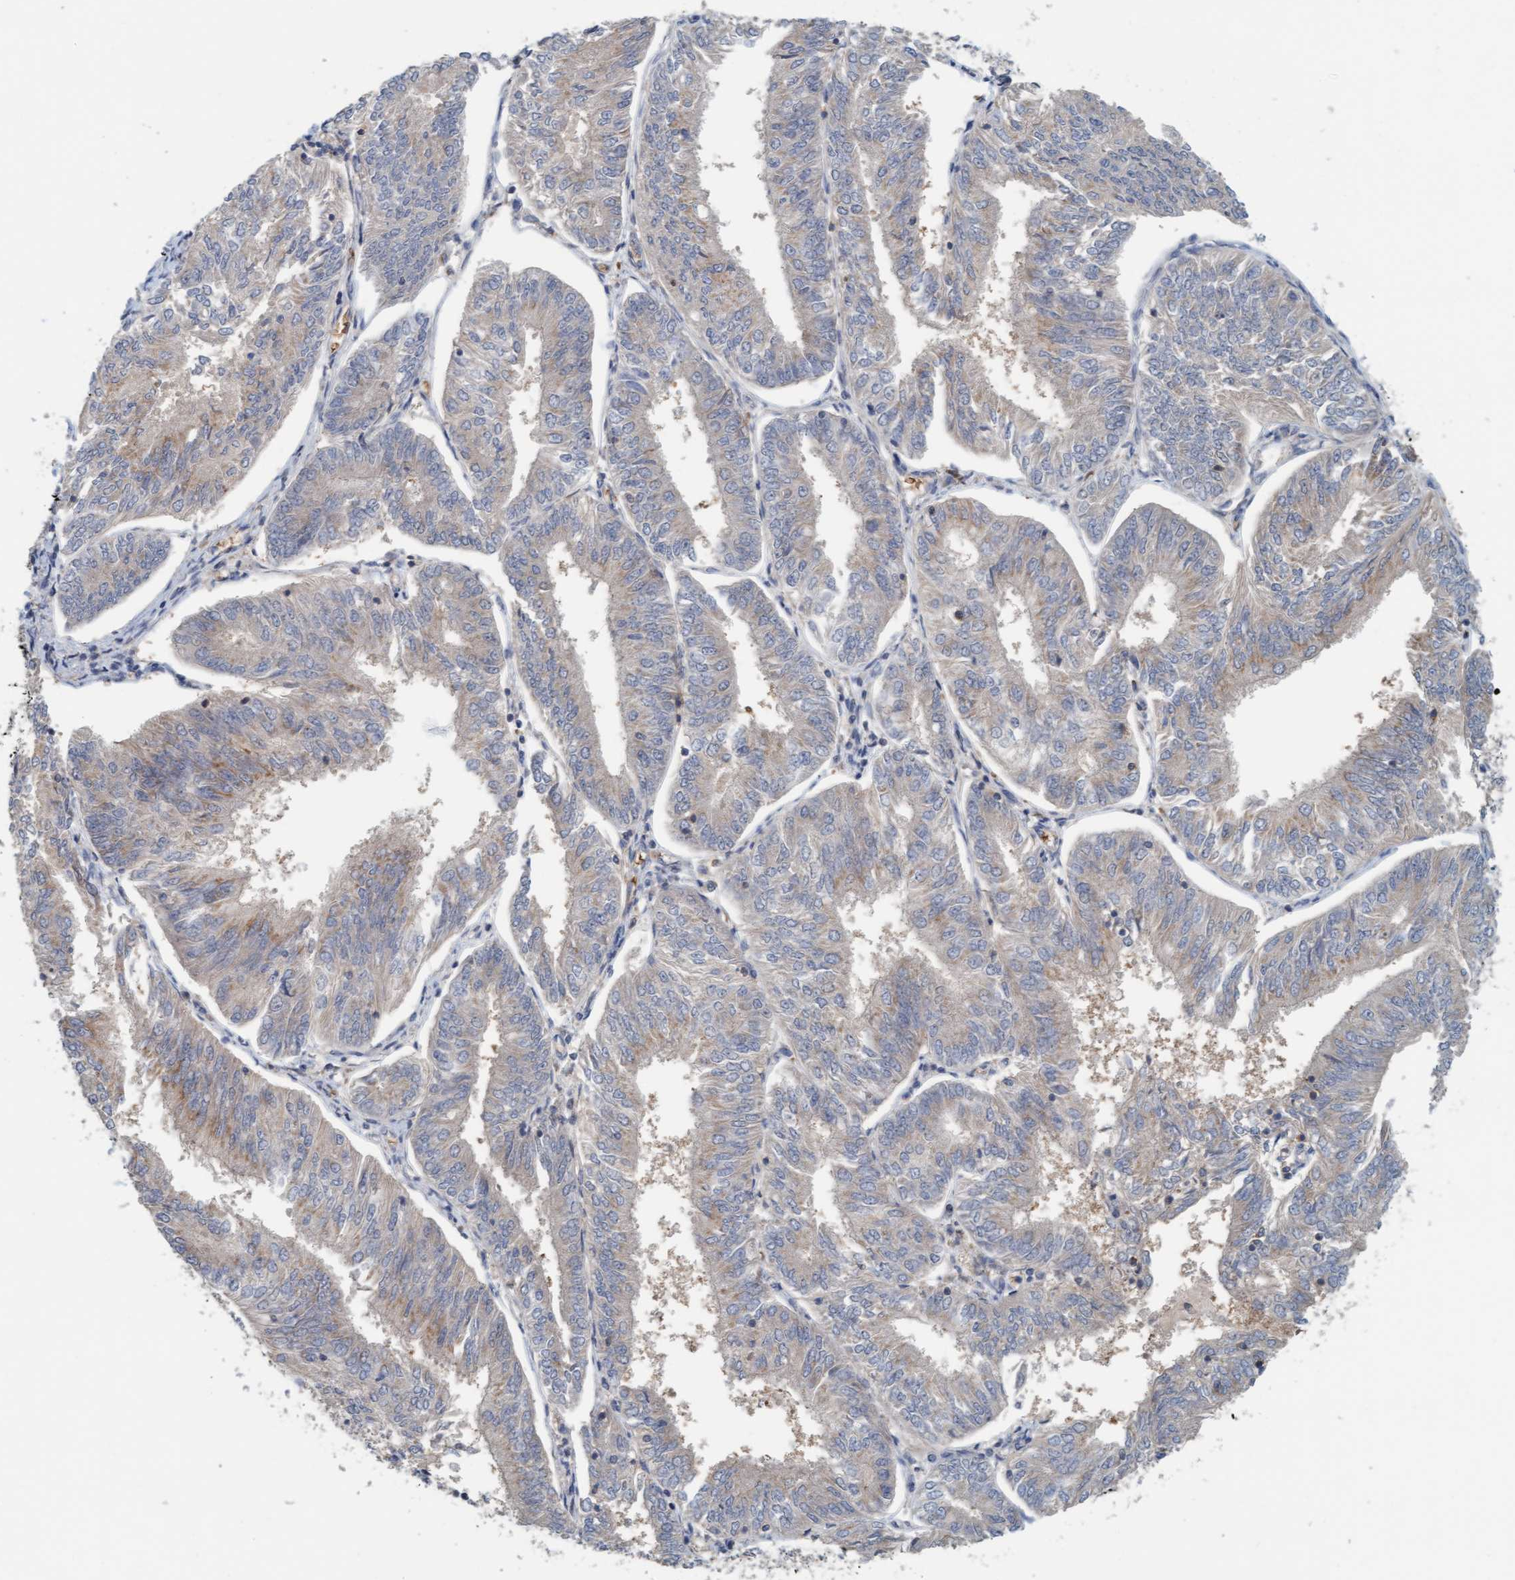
{"staining": {"intensity": "moderate", "quantity": "<25%", "location": "cytoplasmic/membranous"}, "tissue": "endometrial cancer", "cell_type": "Tumor cells", "image_type": "cancer", "snomed": [{"axis": "morphology", "description": "Adenocarcinoma, NOS"}, {"axis": "topography", "description": "Endometrium"}], "caption": "Endometrial cancer (adenocarcinoma) stained for a protein (brown) displays moderate cytoplasmic/membranous positive expression in approximately <25% of tumor cells.", "gene": "UBAP1", "patient": {"sex": "female", "age": 58}}